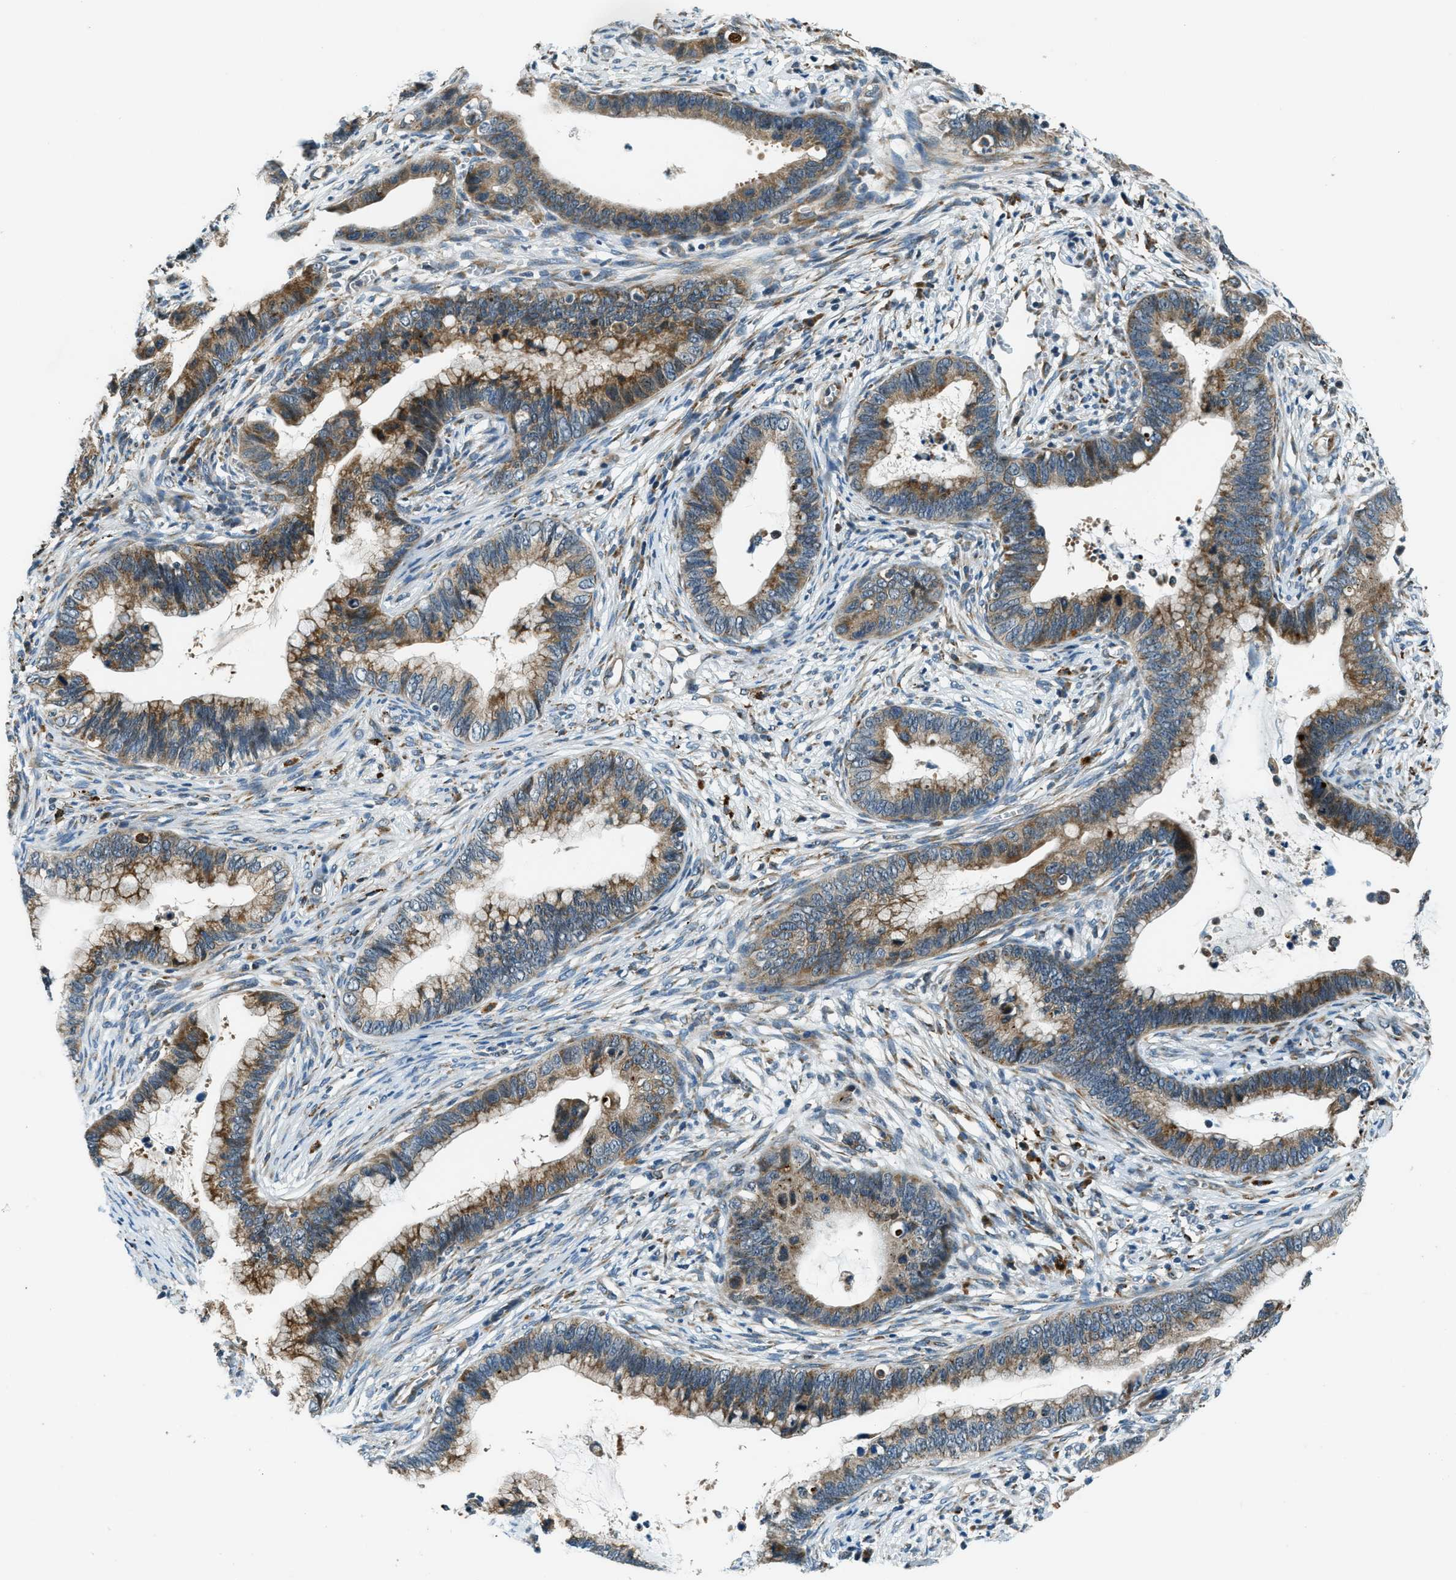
{"staining": {"intensity": "moderate", "quantity": ">75%", "location": "cytoplasmic/membranous"}, "tissue": "cervical cancer", "cell_type": "Tumor cells", "image_type": "cancer", "snomed": [{"axis": "morphology", "description": "Adenocarcinoma, NOS"}, {"axis": "topography", "description": "Cervix"}], "caption": "Cervical cancer tissue shows moderate cytoplasmic/membranous staining in approximately >75% of tumor cells, visualized by immunohistochemistry.", "gene": "GINM1", "patient": {"sex": "female", "age": 44}}